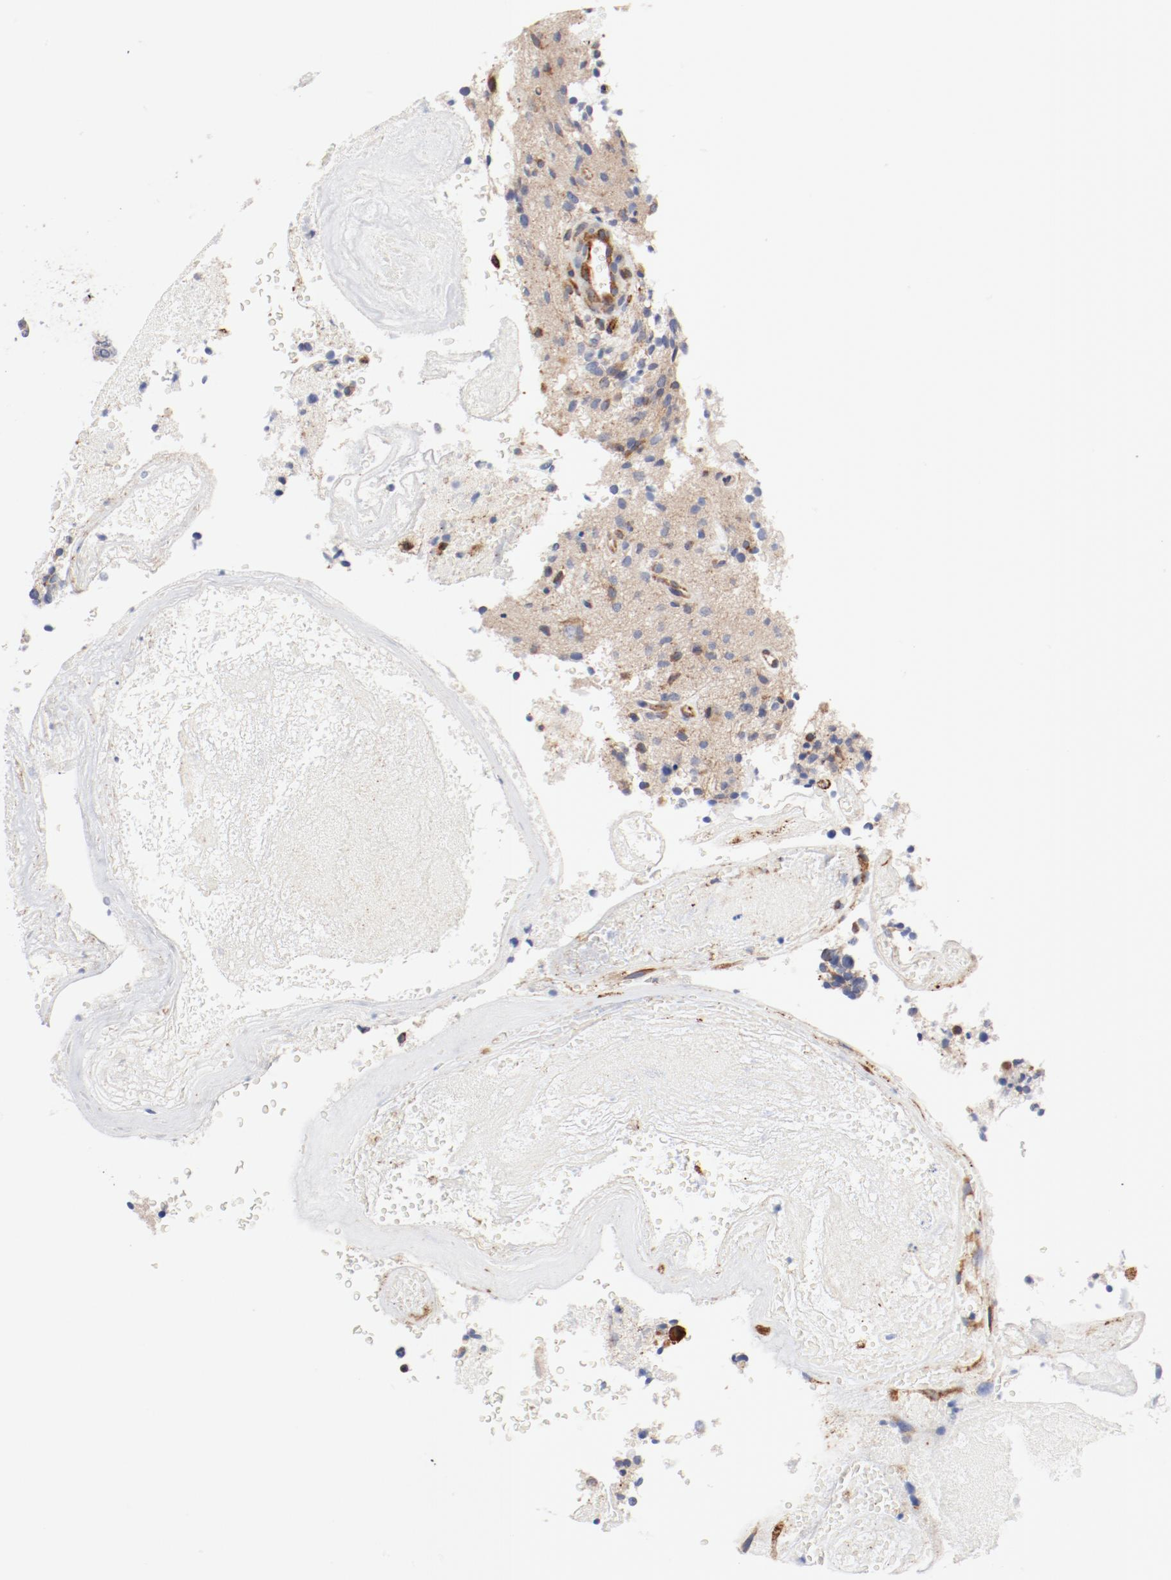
{"staining": {"intensity": "moderate", "quantity": ">75%", "location": "cytoplasmic/membranous"}, "tissue": "glioma", "cell_type": "Tumor cells", "image_type": "cancer", "snomed": [{"axis": "morphology", "description": "Normal tissue, NOS"}, {"axis": "morphology", "description": "Glioma, malignant, High grade"}, {"axis": "topography", "description": "Cerebral cortex"}], "caption": "Malignant glioma (high-grade) was stained to show a protein in brown. There is medium levels of moderate cytoplasmic/membranous positivity in approximately >75% of tumor cells.", "gene": "PDPK1", "patient": {"sex": "male", "age": 75}}